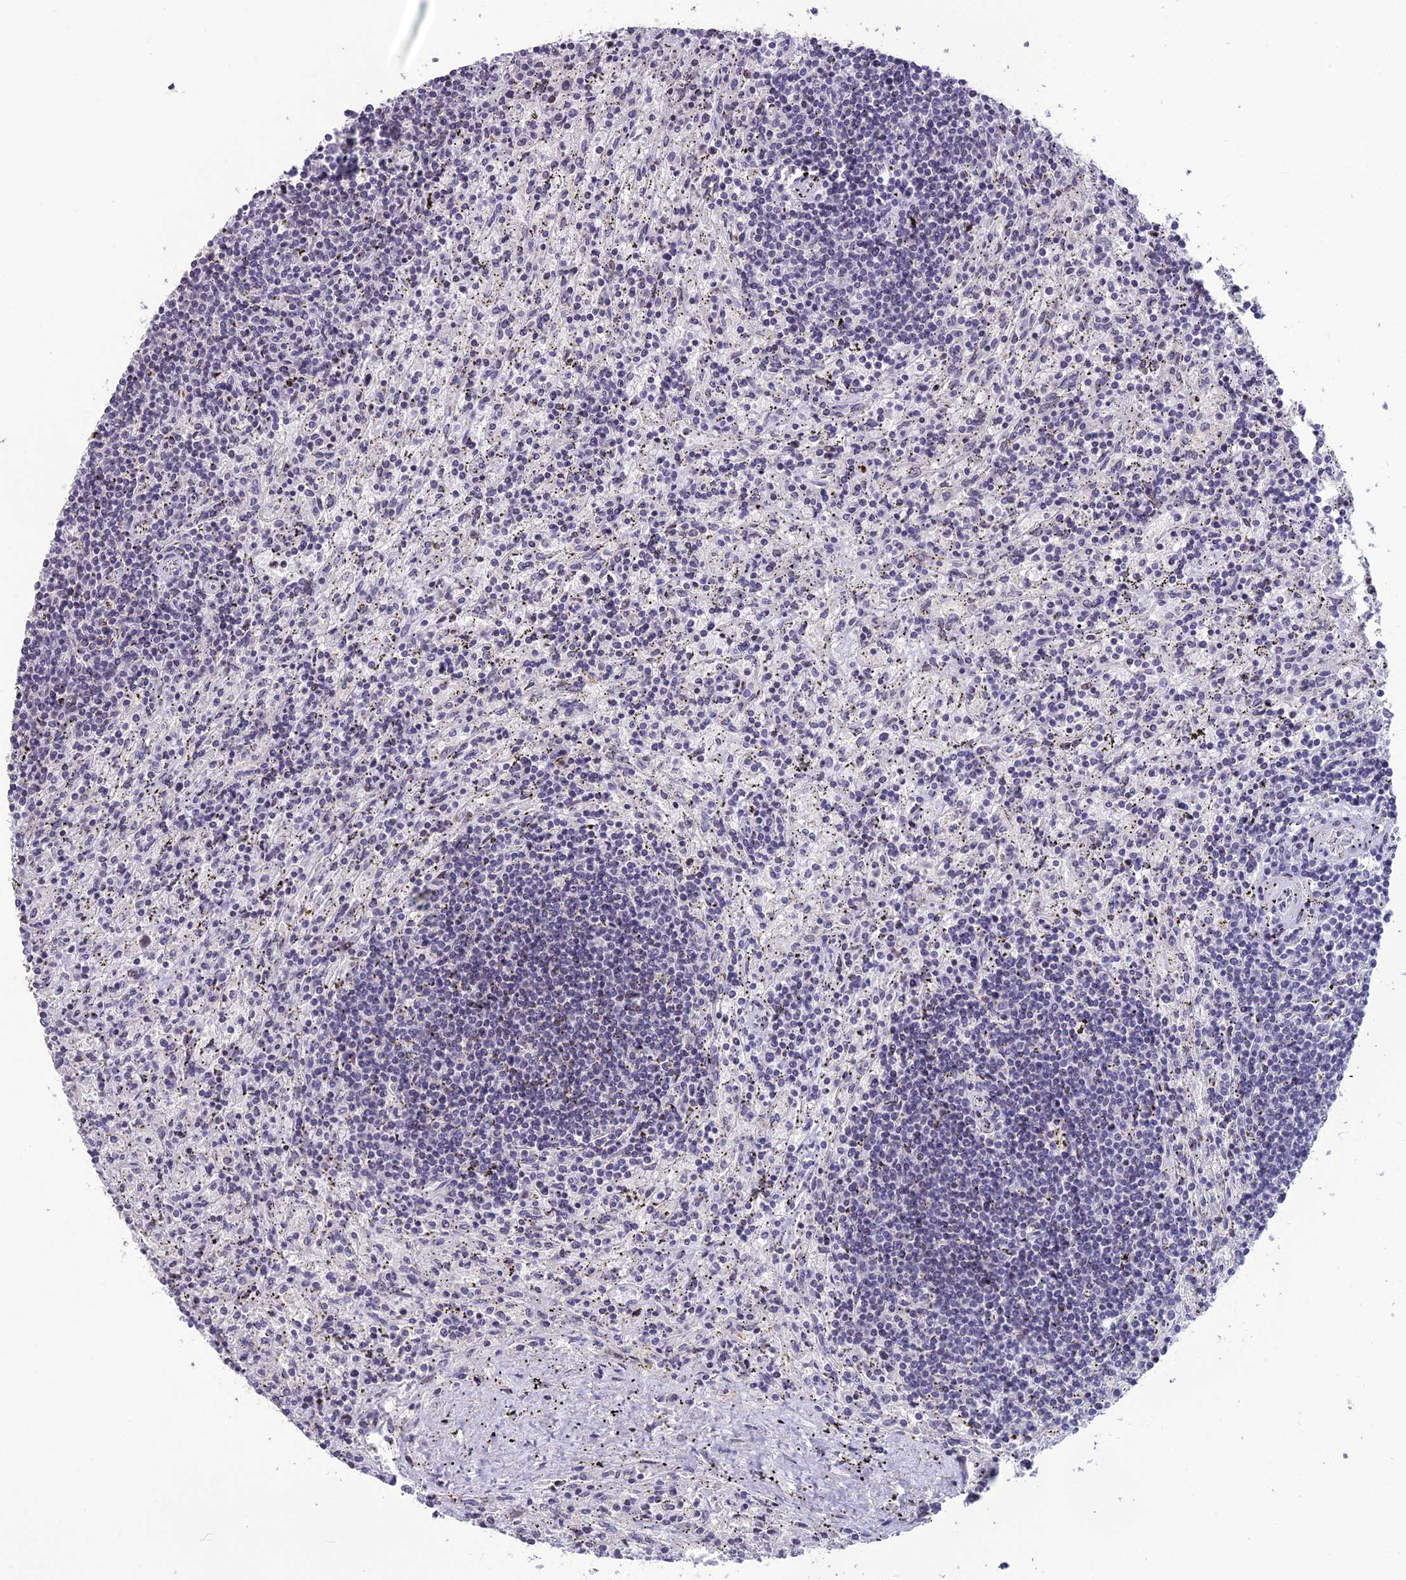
{"staining": {"intensity": "negative", "quantity": "none", "location": "none"}, "tissue": "lymphoma", "cell_type": "Tumor cells", "image_type": "cancer", "snomed": [{"axis": "morphology", "description": "Malignant lymphoma, non-Hodgkin's type, Low grade"}, {"axis": "topography", "description": "Spleen"}], "caption": "Immunohistochemistry image of human malignant lymphoma, non-Hodgkin's type (low-grade) stained for a protein (brown), which exhibits no positivity in tumor cells.", "gene": "TMEM134", "patient": {"sex": "male", "age": 76}}